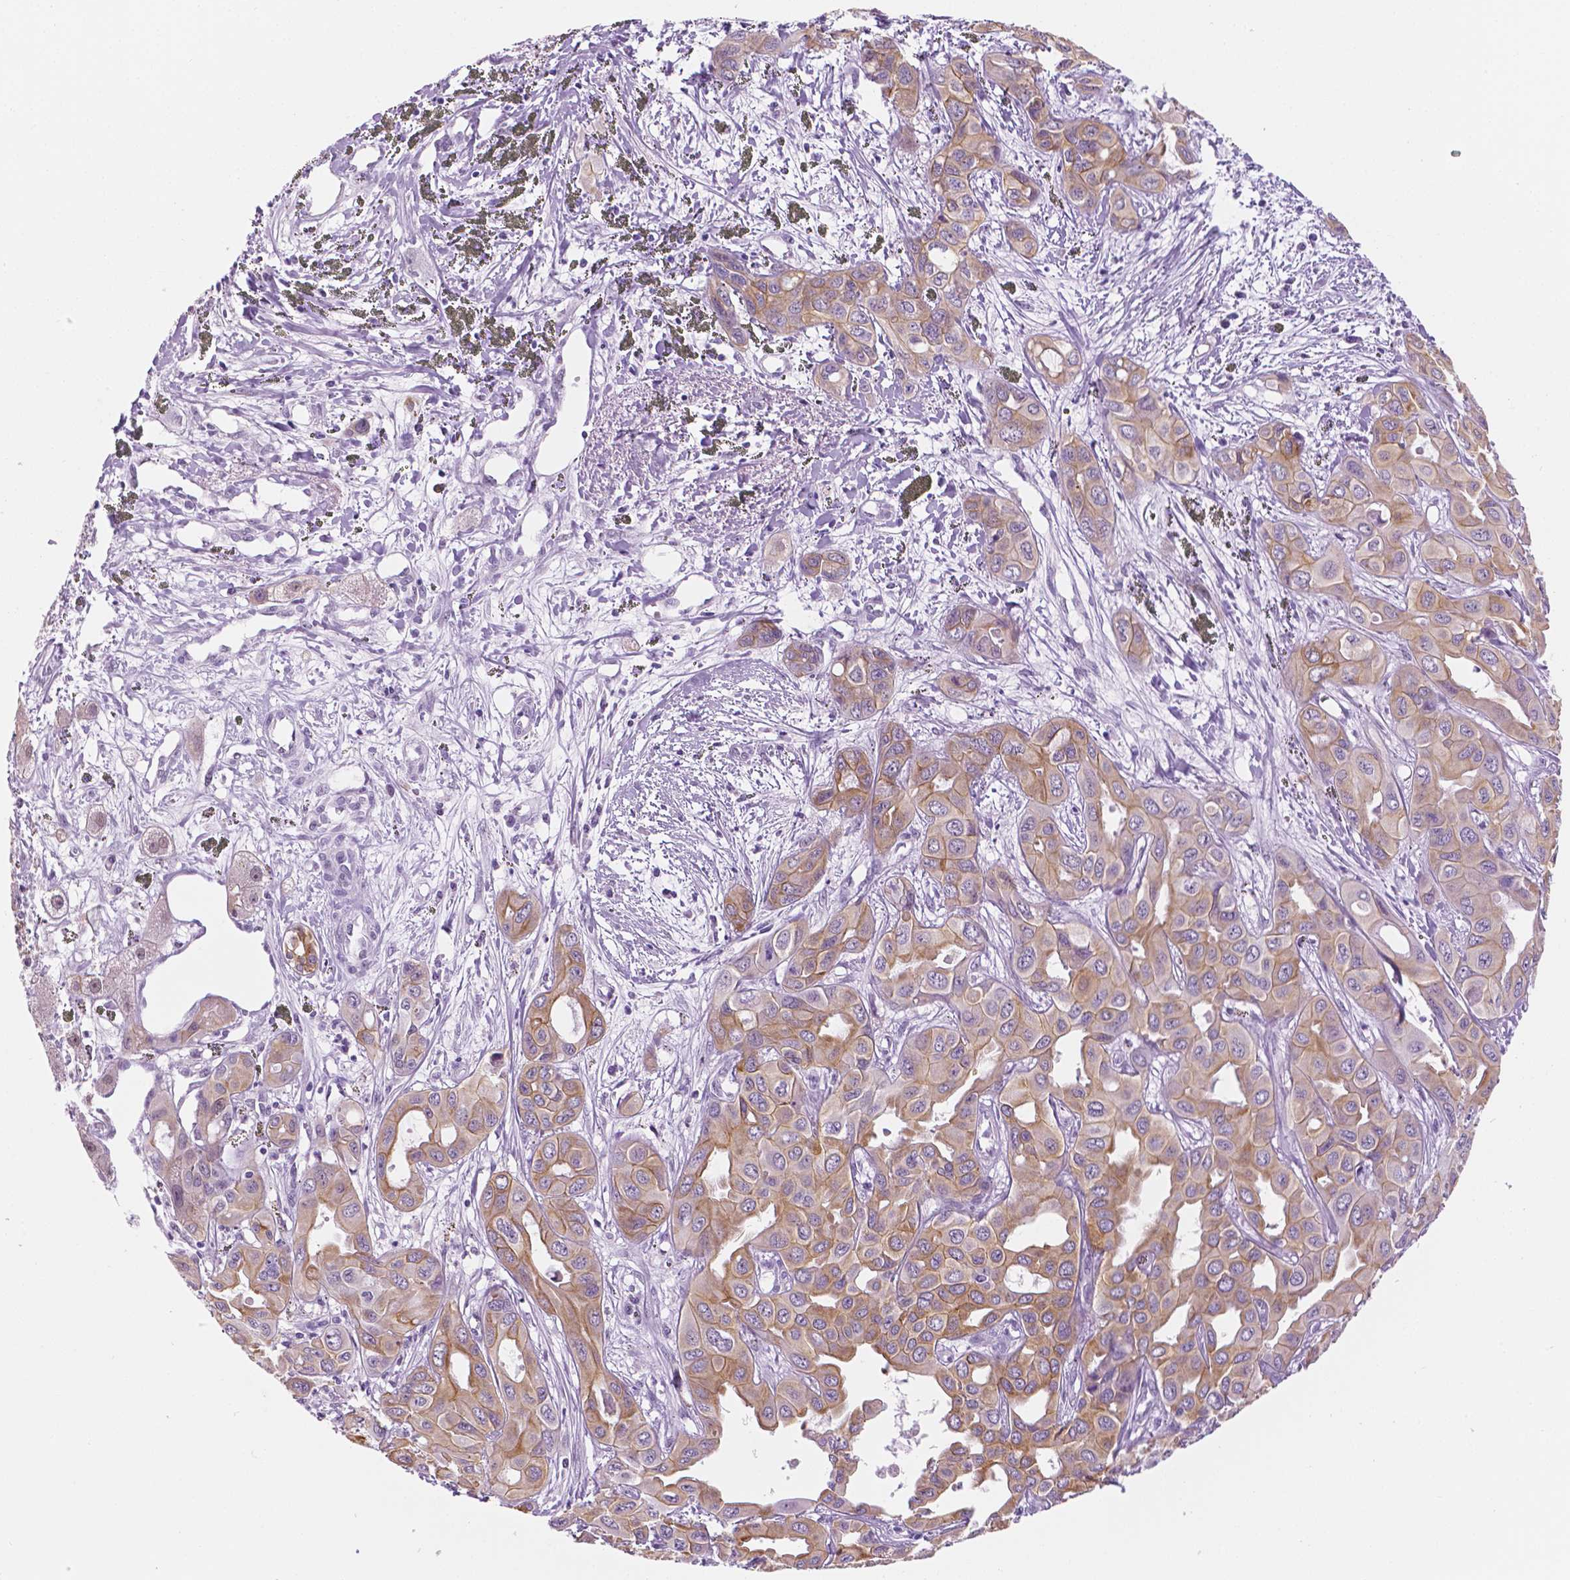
{"staining": {"intensity": "moderate", "quantity": ">75%", "location": "cytoplasmic/membranous"}, "tissue": "liver cancer", "cell_type": "Tumor cells", "image_type": "cancer", "snomed": [{"axis": "morphology", "description": "Cholangiocarcinoma"}, {"axis": "topography", "description": "Liver"}], "caption": "Tumor cells show medium levels of moderate cytoplasmic/membranous staining in about >75% of cells in human cholangiocarcinoma (liver).", "gene": "PPL", "patient": {"sex": "female", "age": 60}}